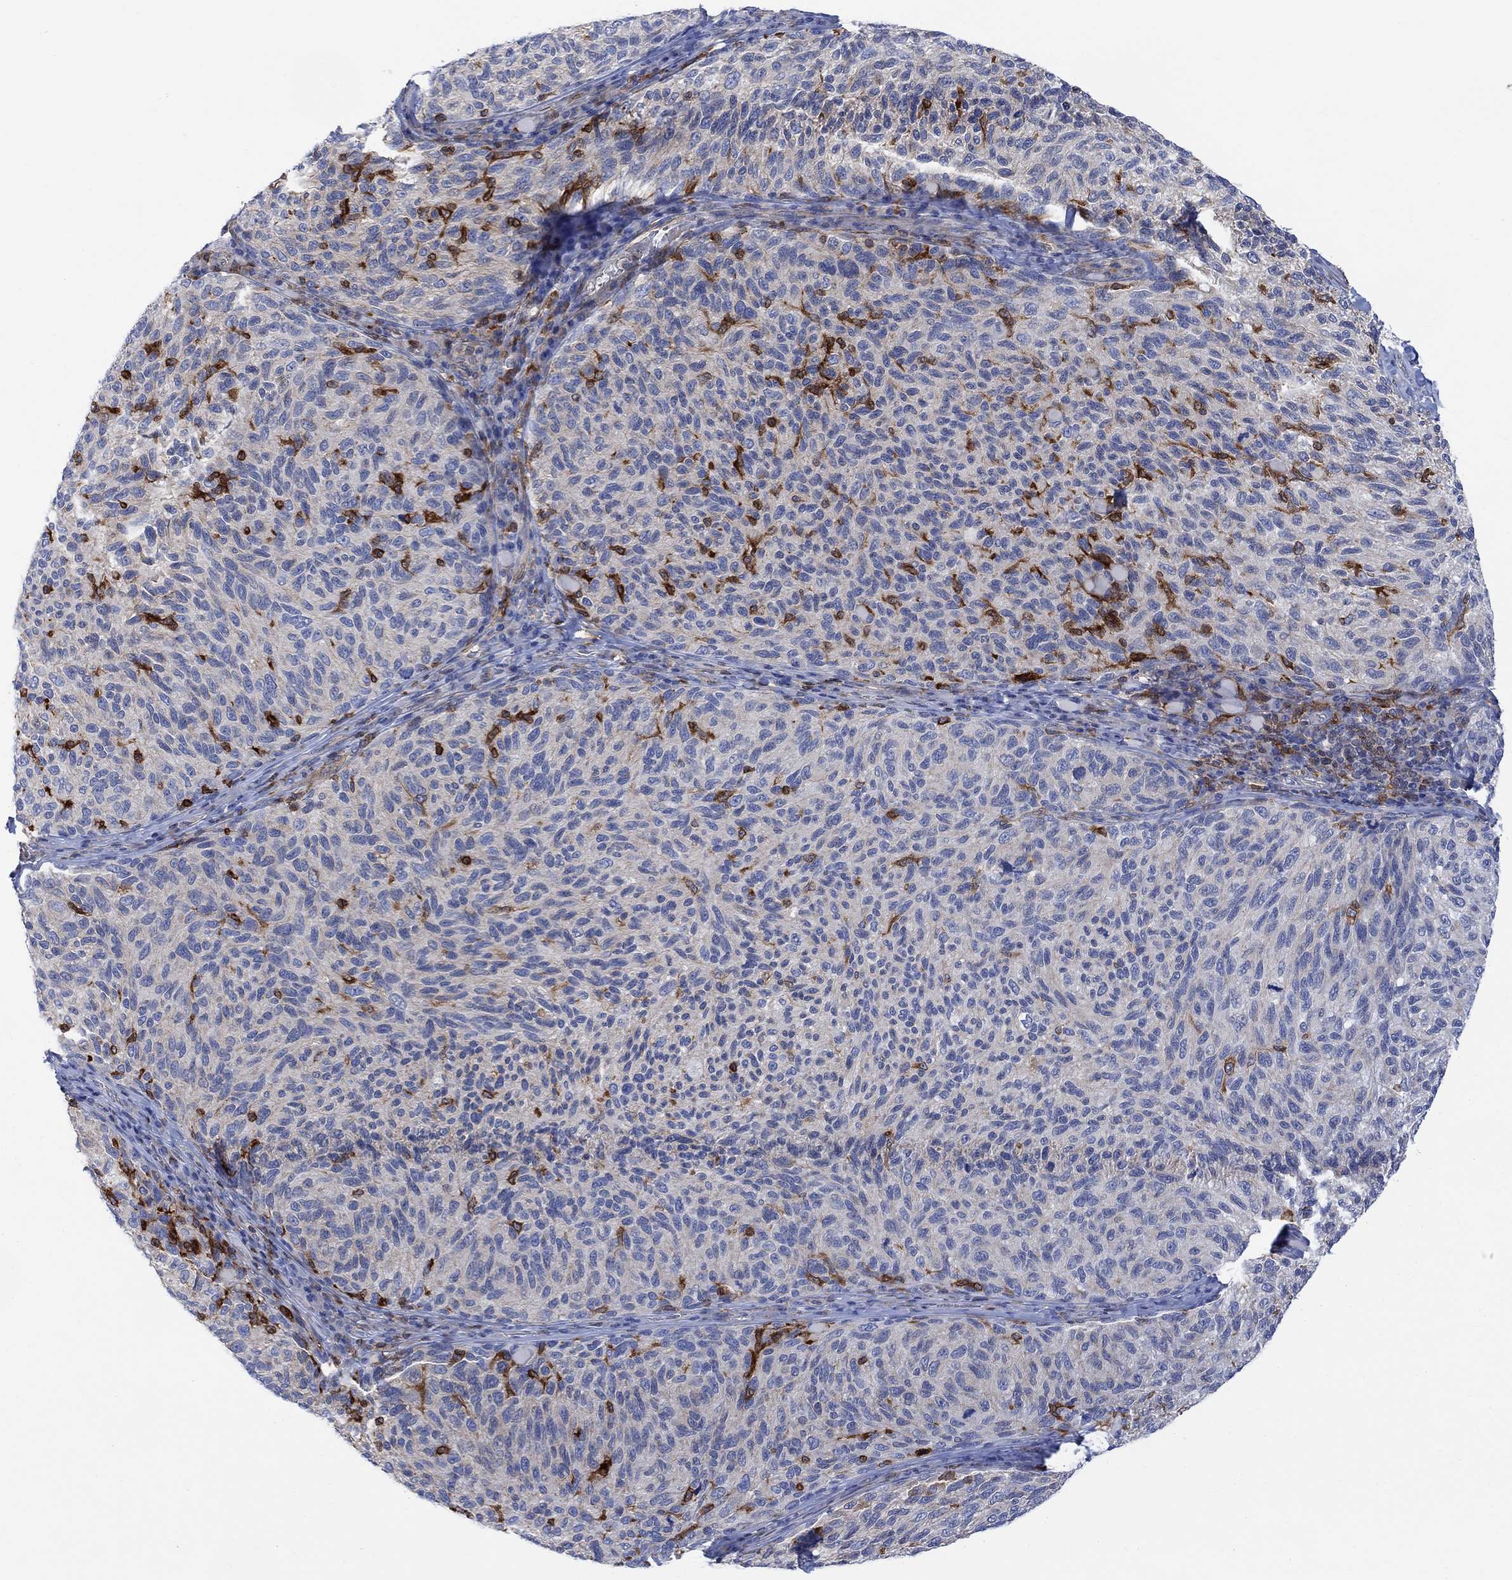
{"staining": {"intensity": "negative", "quantity": "none", "location": "none"}, "tissue": "melanoma", "cell_type": "Tumor cells", "image_type": "cancer", "snomed": [{"axis": "morphology", "description": "Malignant melanoma, NOS"}, {"axis": "topography", "description": "Skin"}], "caption": "Micrograph shows no significant protein staining in tumor cells of melanoma.", "gene": "GBP5", "patient": {"sex": "female", "age": 73}}